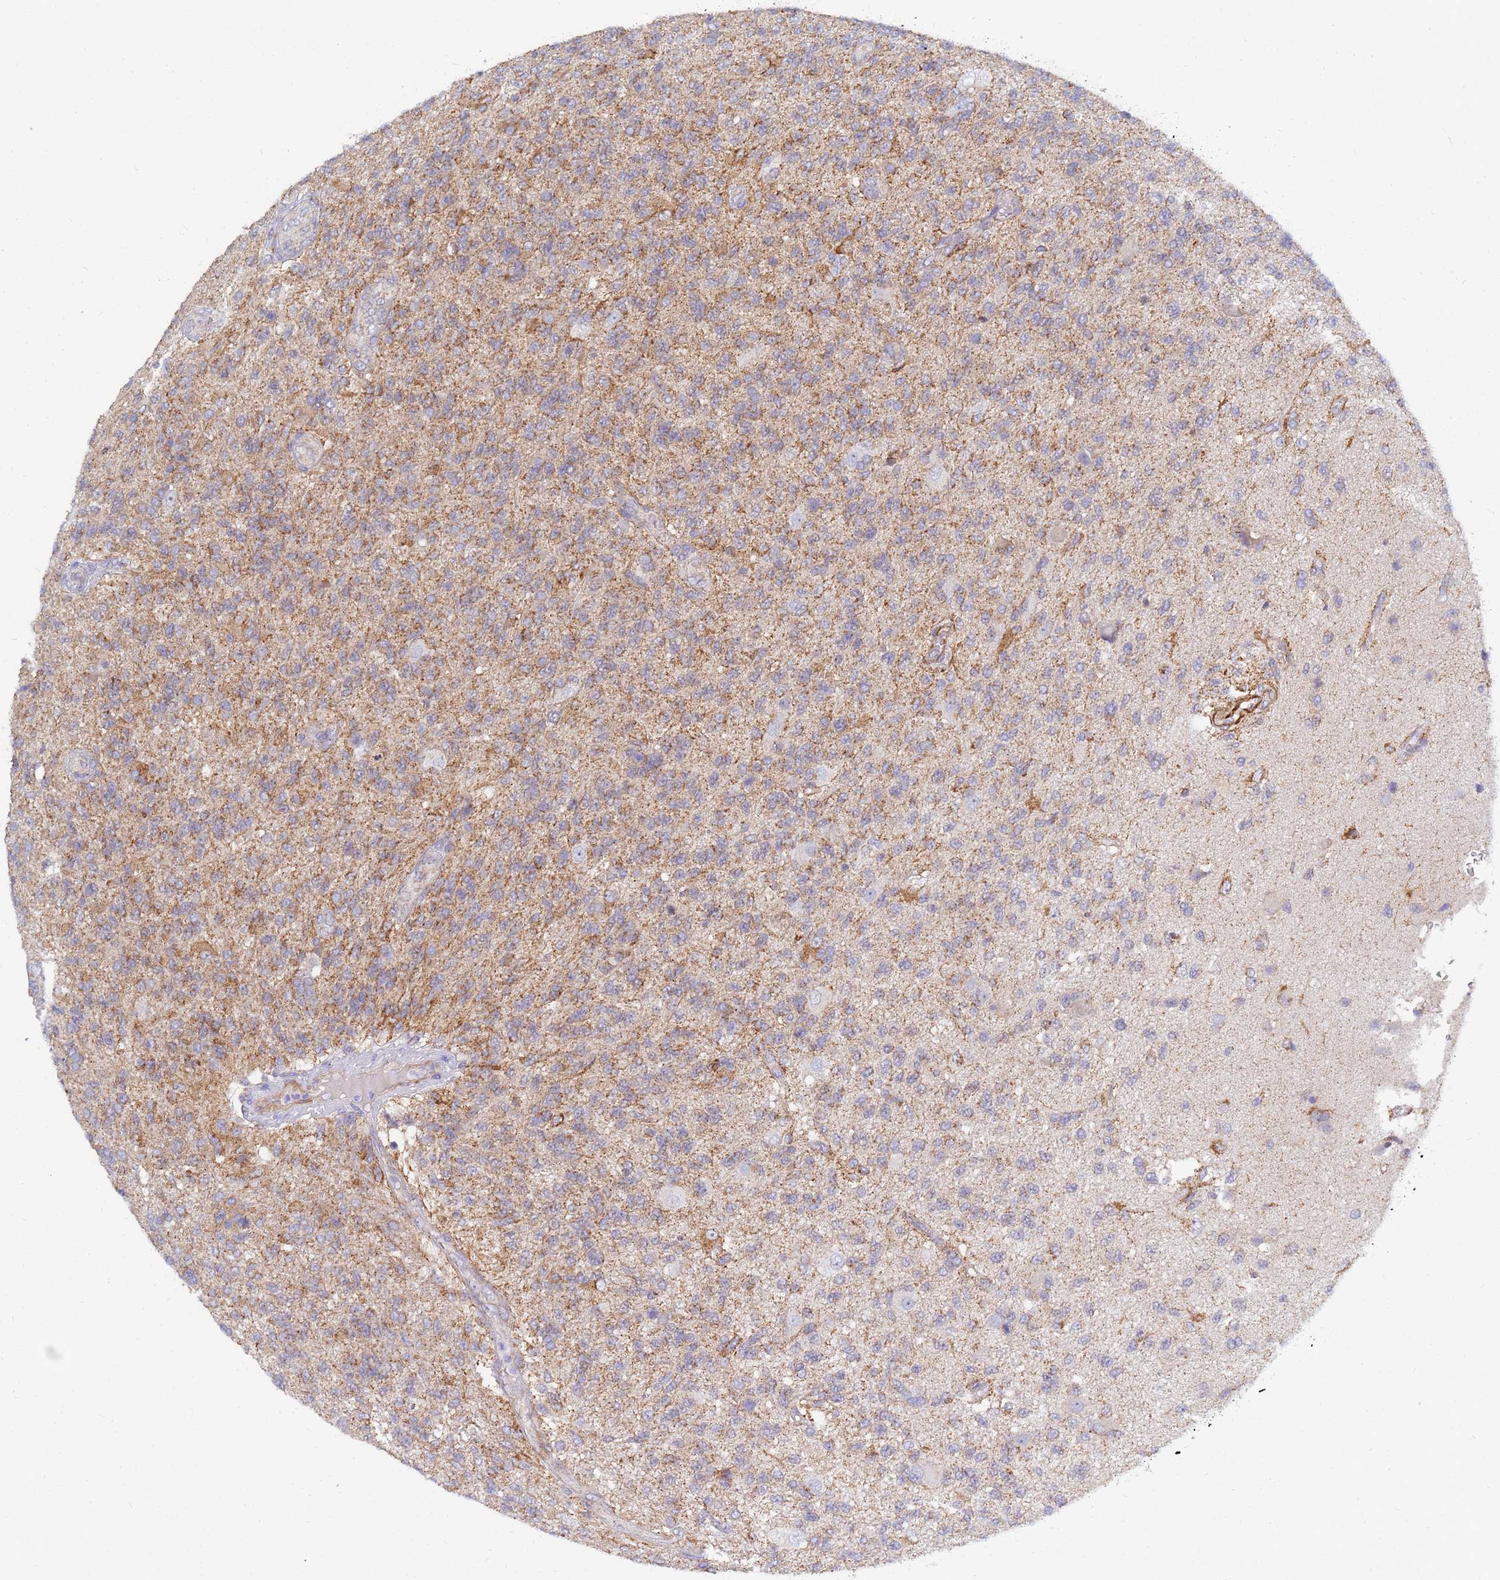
{"staining": {"intensity": "moderate", "quantity": ">75%", "location": "cytoplasmic/membranous"}, "tissue": "glioma", "cell_type": "Tumor cells", "image_type": "cancer", "snomed": [{"axis": "morphology", "description": "Glioma, malignant, High grade"}, {"axis": "topography", "description": "Brain"}], "caption": "Moderate cytoplasmic/membranous protein staining is present in approximately >75% of tumor cells in glioma. Nuclei are stained in blue.", "gene": "SDR39U1", "patient": {"sex": "male", "age": 56}}